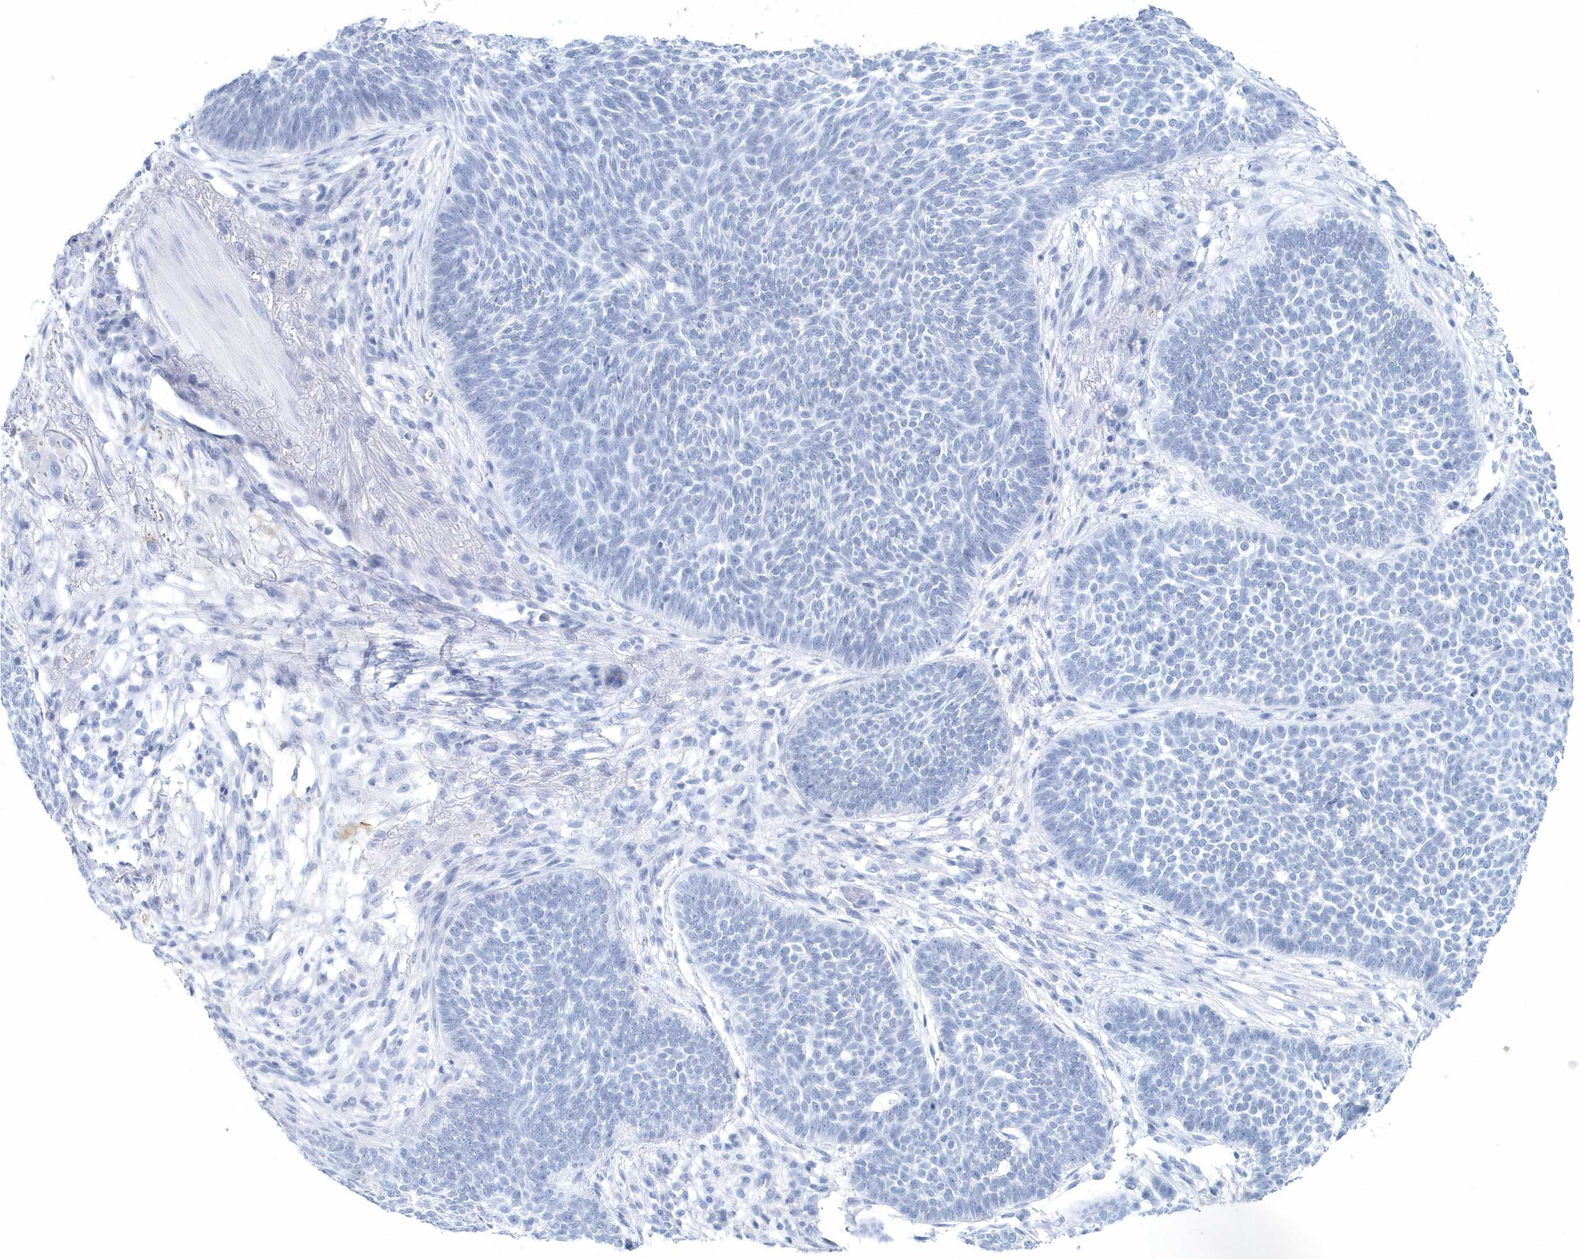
{"staining": {"intensity": "negative", "quantity": "none", "location": "none"}, "tissue": "skin cancer", "cell_type": "Tumor cells", "image_type": "cancer", "snomed": [{"axis": "morphology", "description": "Normal tissue, NOS"}, {"axis": "morphology", "description": "Basal cell carcinoma"}, {"axis": "topography", "description": "Skin"}], "caption": "DAB (3,3'-diaminobenzidine) immunohistochemical staining of skin cancer shows no significant positivity in tumor cells.", "gene": "PTPRO", "patient": {"sex": "male", "age": 64}}